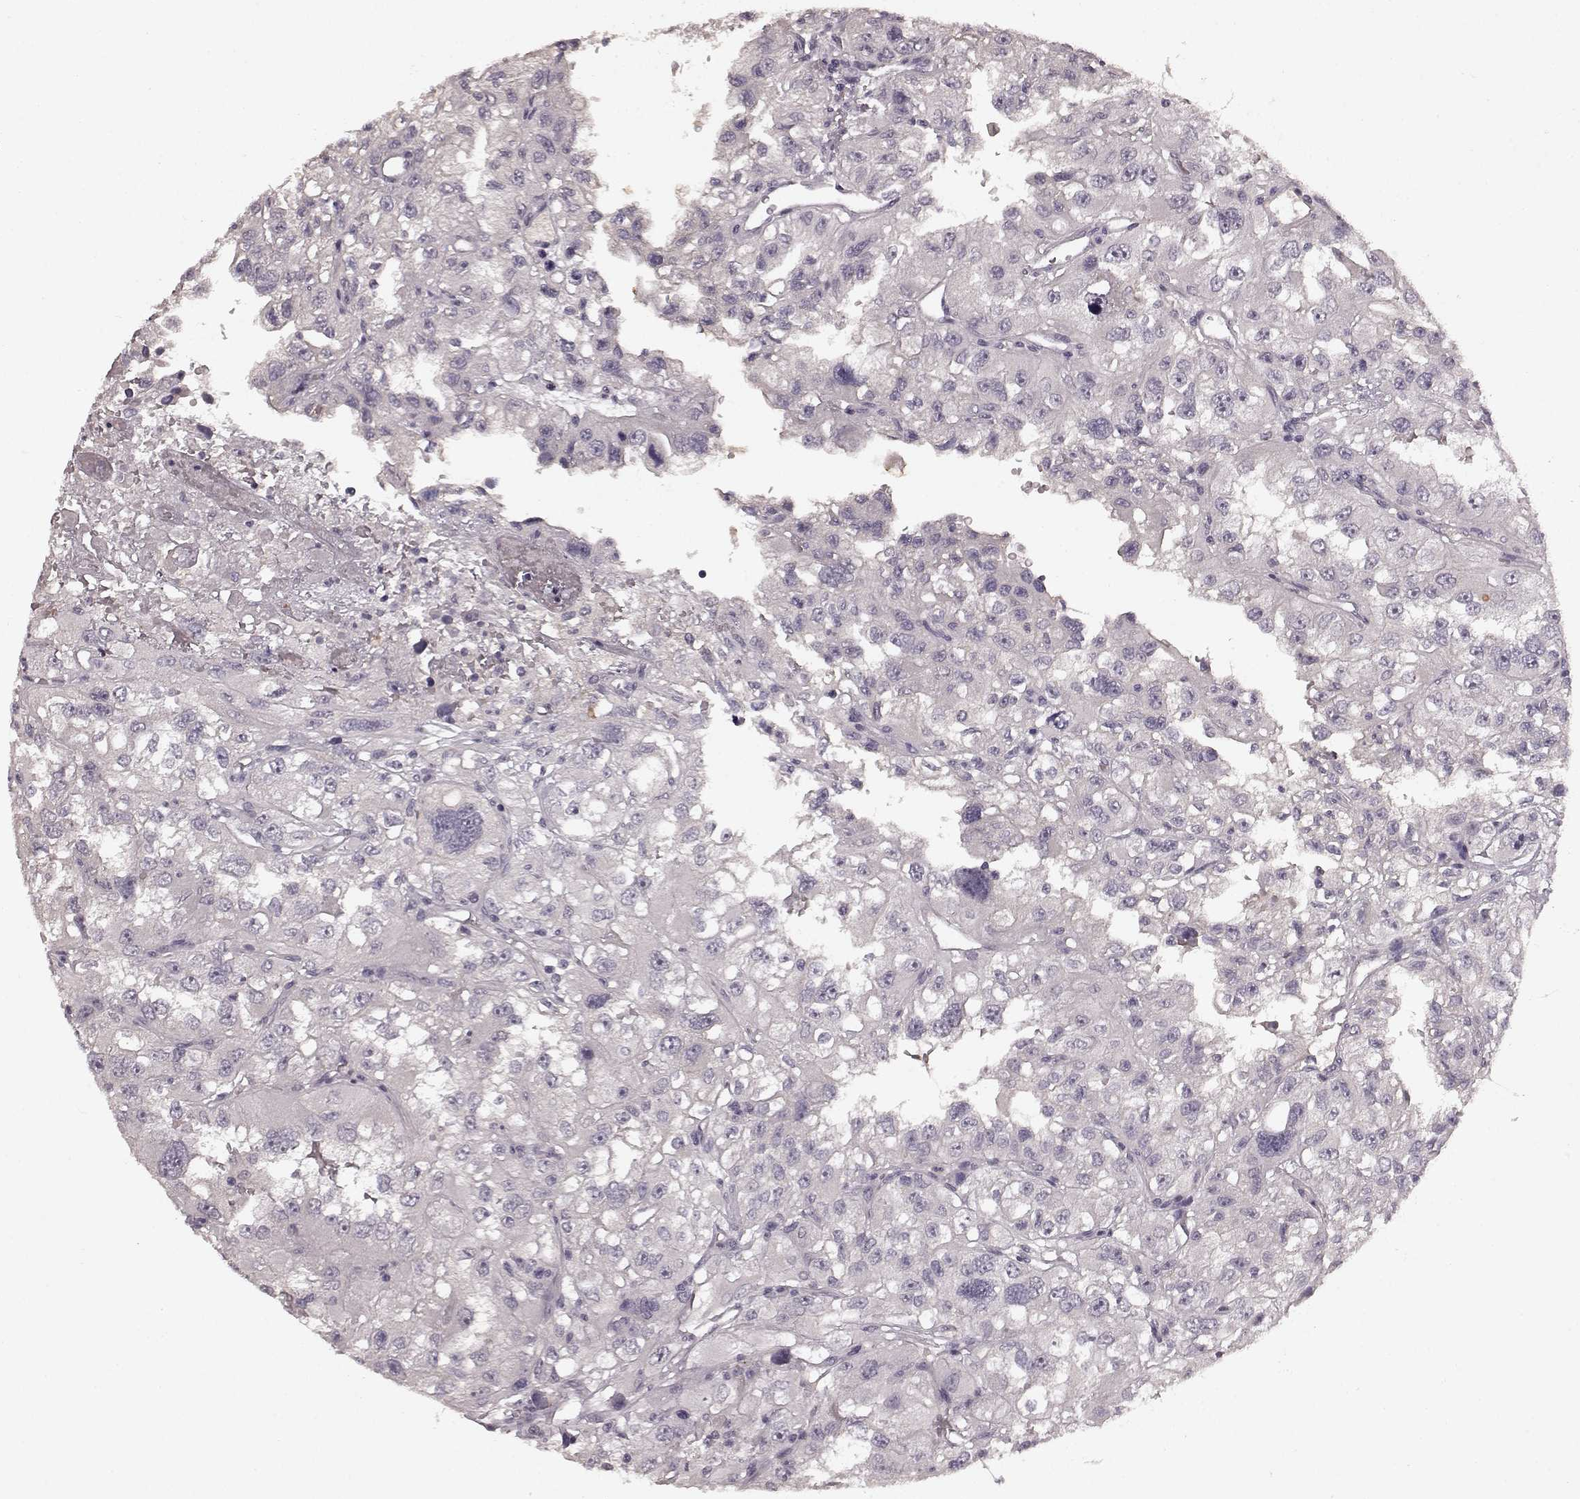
{"staining": {"intensity": "negative", "quantity": "none", "location": "none"}, "tissue": "renal cancer", "cell_type": "Tumor cells", "image_type": "cancer", "snomed": [{"axis": "morphology", "description": "Adenocarcinoma, NOS"}, {"axis": "topography", "description": "Kidney"}], "caption": "A photomicrograph of renal adenocarcinoma stained for a protein reveals no brown staining in tumor cells.", "gene": "SLC22A18", "patient": {"sex": "male", "age": 64}}